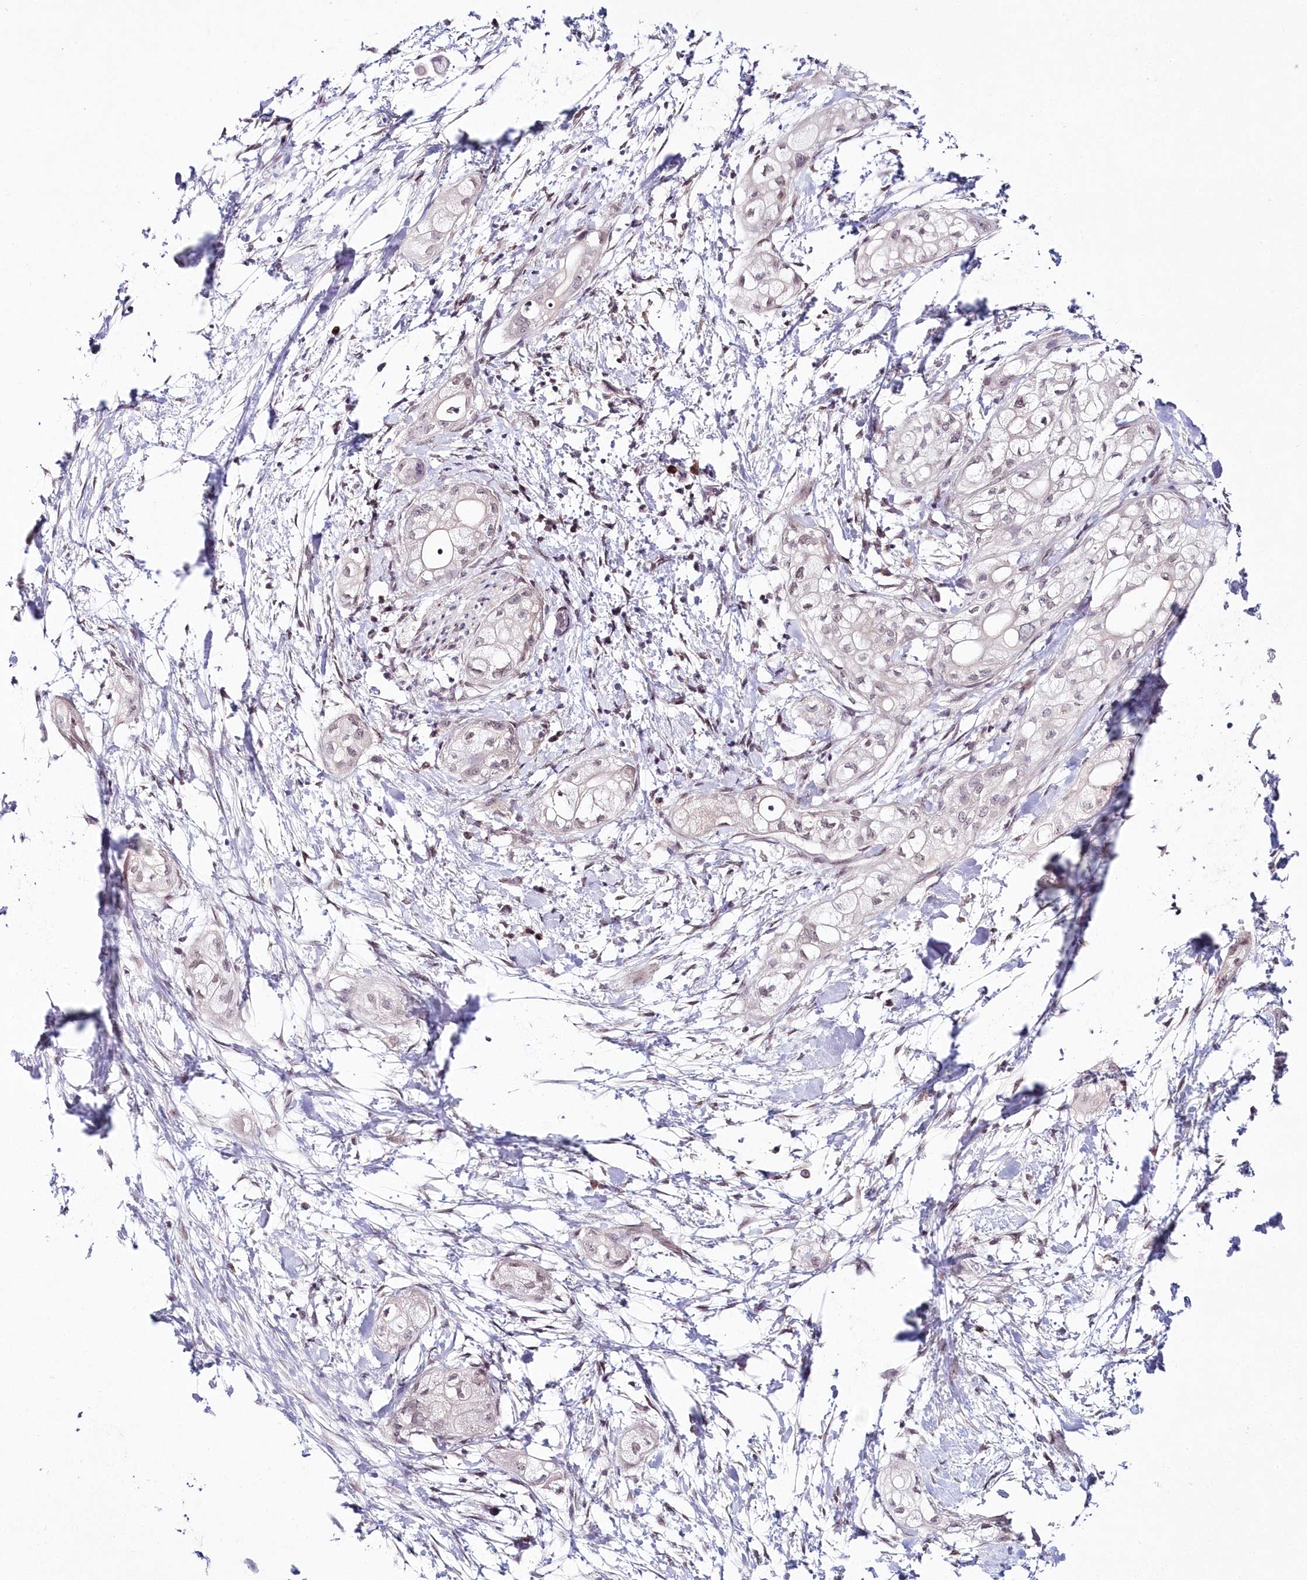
{"staining": {"intensity": "negative", "quantity": "none", "location": "none"}, "tissue": "pancreatic cancer", "cell_type": "Tumor cells", "image_type": "cancer", "snomed": [{"axis": "morphology", "description": "Adenocarcinoma, NOS"}, {"axis": "topography", "description": "Pancreas"}], "caption": "A histopathology image of human pancreatic cancer (adenocarcinoma) is negative for staining in tumor cells. (Stains: DAB (3,3'-diaminobenzidine) immunohistochemistry (IHC) with hematoxylin counter stain, Microscopy: brightfield microscopy at high magnification).", "gene": "HYCC2", "patient": {"sex": "male", "age": 58}}